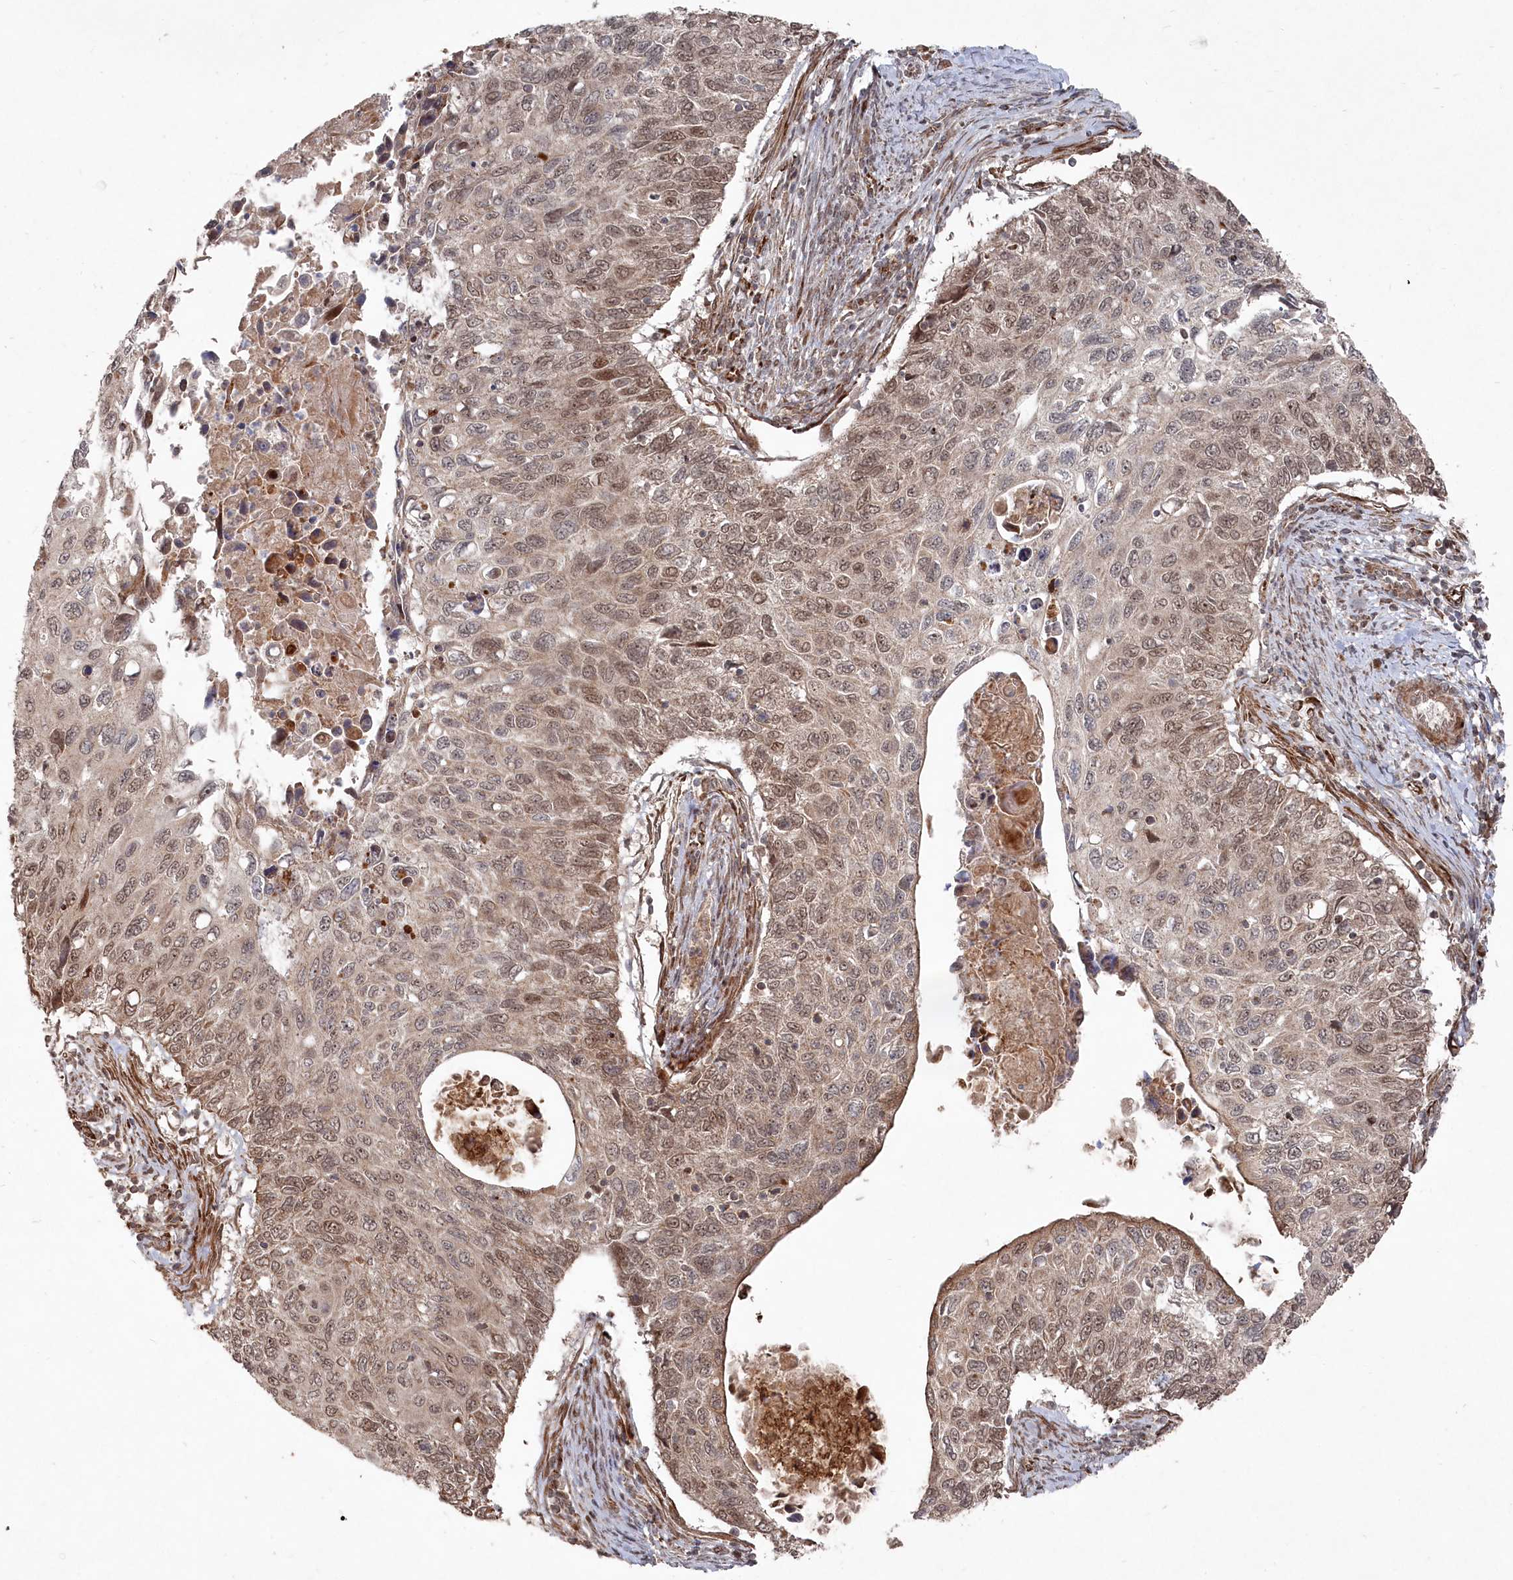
{"staining": {"intensity": "moderate", "quantity": "25%-75%", "location": "cytoplasmic/membranous,nuclear"}, "tissue": "cervical cancer", "cell_type": "Tumor cells", "image_type": "cancer", "snomed": [{"axis": "morphology", "description": "Squamous cell carcinoma, NOS"}, {"axis": "topography", "description": "Cervix"}], "caption": "Protein staining by immunohistochemistry (IHC) reveals moderate cytoplasmic/membranous and nuclear positivity in about 25%-75% of tumor cells in cervical squamous cell carcinoma. (Stains: DAB in brown, nuclei in blue, Microscopy: brightfield microscopy at high magnification).", "gene": "POLR3A", "patient": {"sex": "female", "age": 70}}